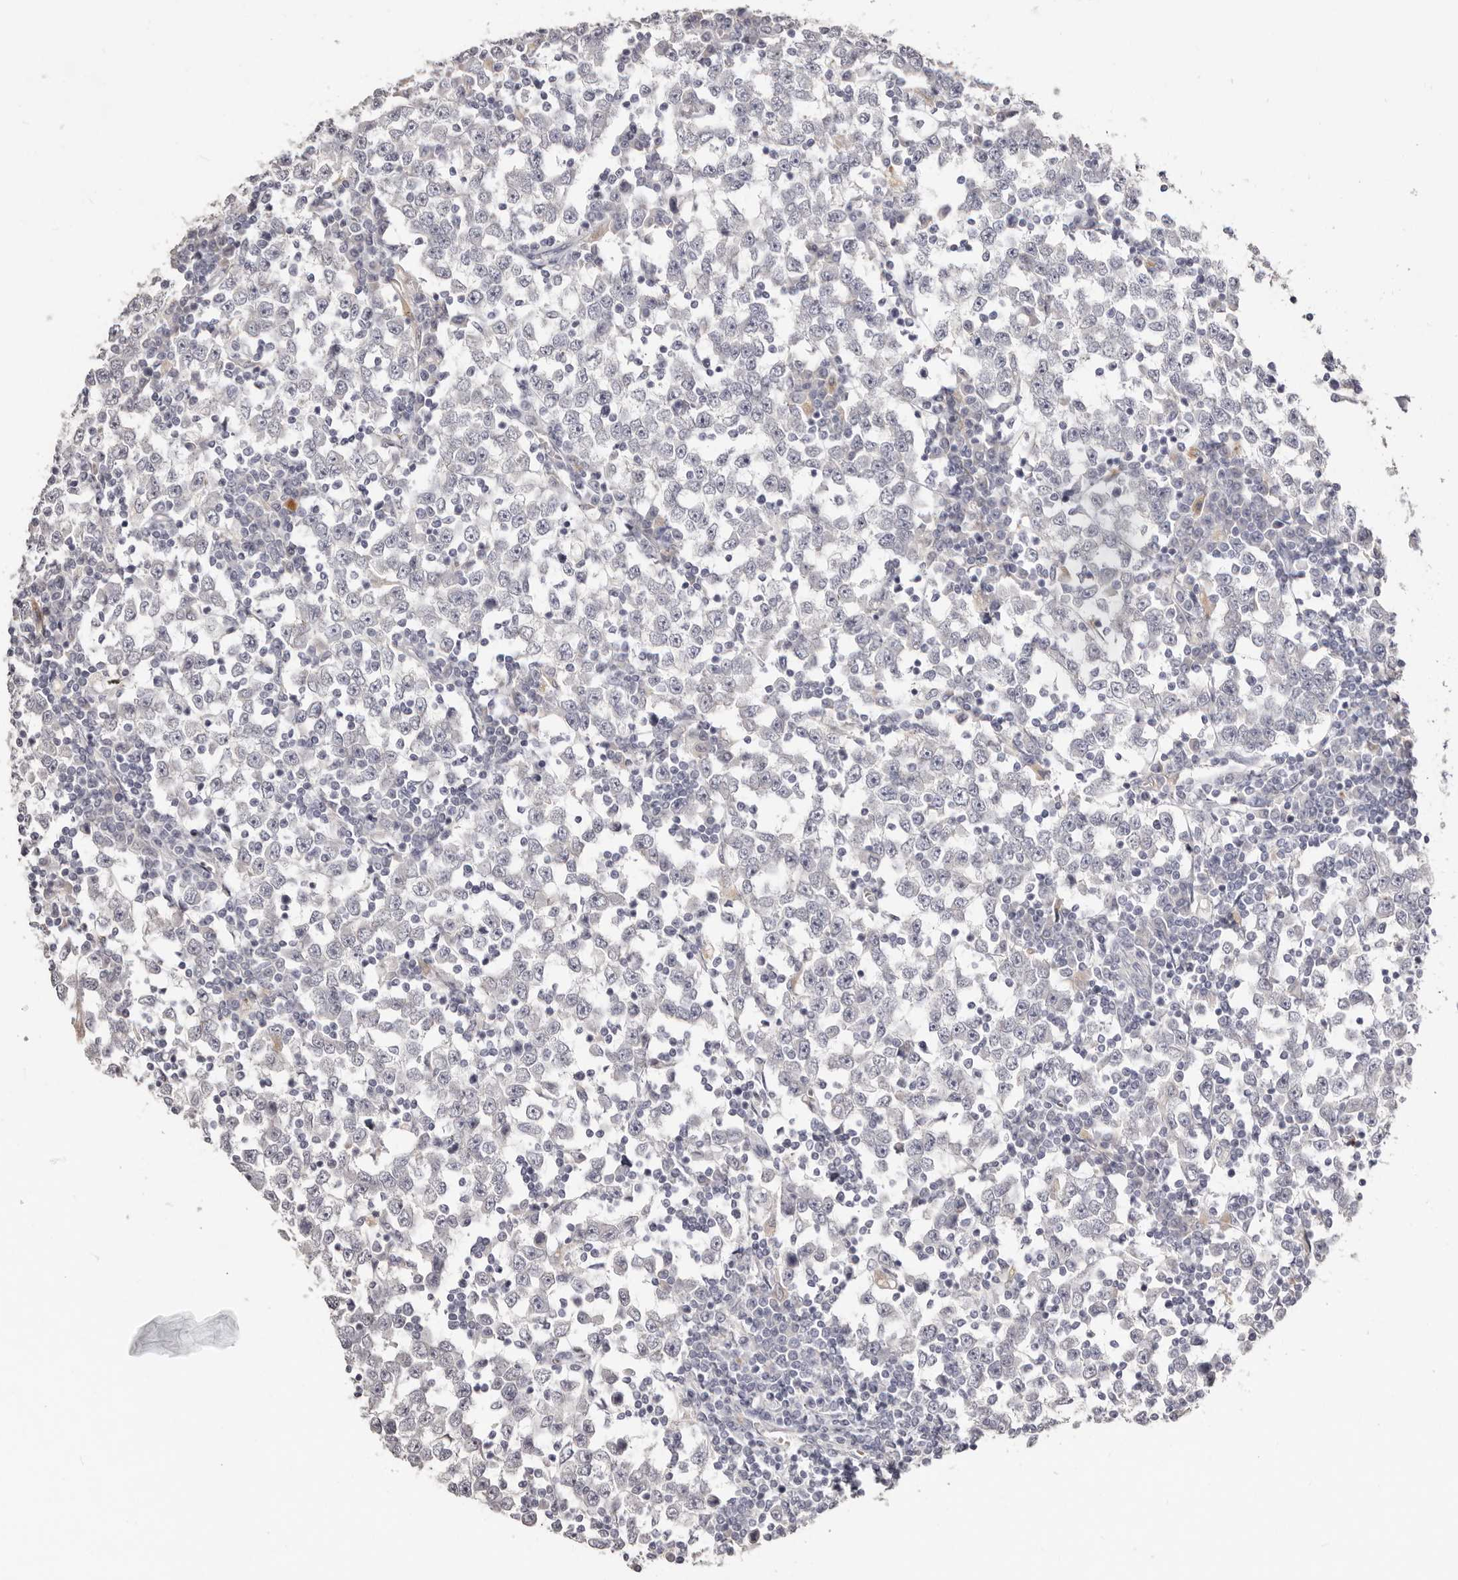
{"staining": {"intensity": "negative", "quantity": "none", "location": "none"}, "tissue": "testis cancer", "cell_type": "Tumor cells", "image_type": "cancer", "snomed": [{"axis": "morphology", "description": "Seminoma, NOS"}, {"axis": "topography", "description": "Testis"}], "caption": "Immunohistochemistry photomicrograph of neoplastic tissue: human seminoma (testis) stained with DAB (3,3'-diaminobenzidine) exhibits no significant protein staining in tumor cells. The staining was performed using DAB (3,3'-diaminobenzidine) to visualize the protein expression in brown, while the nuclei were stained in blue with hematoxylin (Magnification: 20x).", "gene": "PCDHB6", "patient": {"sex": "male", "age": 65}}